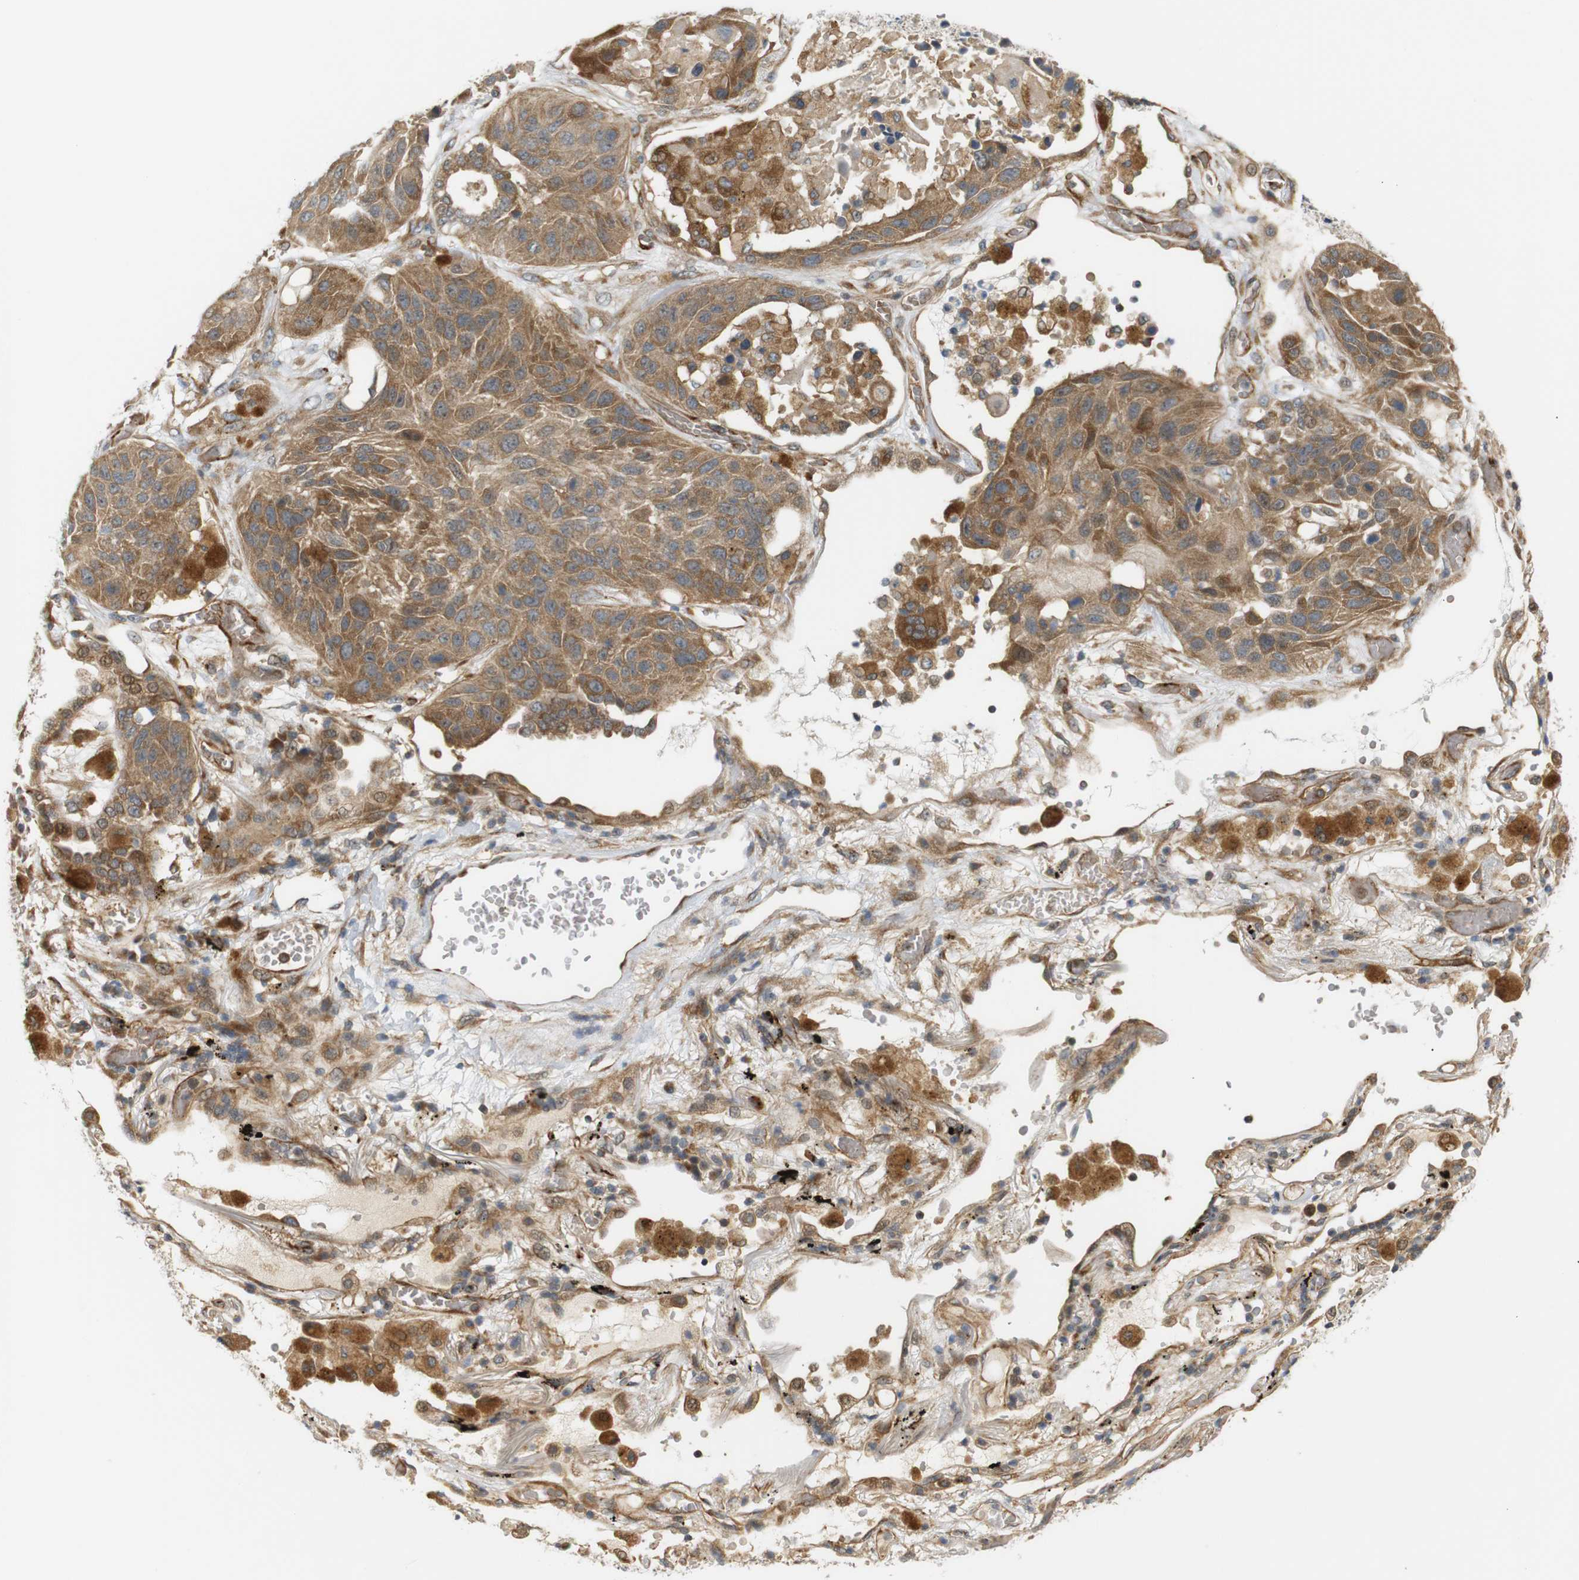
{"staining": {"intensity": "moderate", "quantity": ">75%", "location": "cytoplasmic/membranous"}, "tissue": "lung cancer", "cell_type": "Tumor cells", "image_type": "cancer", "snomed": [{"axis": "morphology", "description": "Squamous cell carcinoma, NOS"}, {"axis": "topography", "description": "Lung"}], "caption": "A medium amount of moderate cytoplasmic/membranous staining is identified in about >75% of tumor cells in squamous cell carcinoma (lung) tissue.", "gene": "RPTOR", "patient": {"sex": "male", "age": 57}}